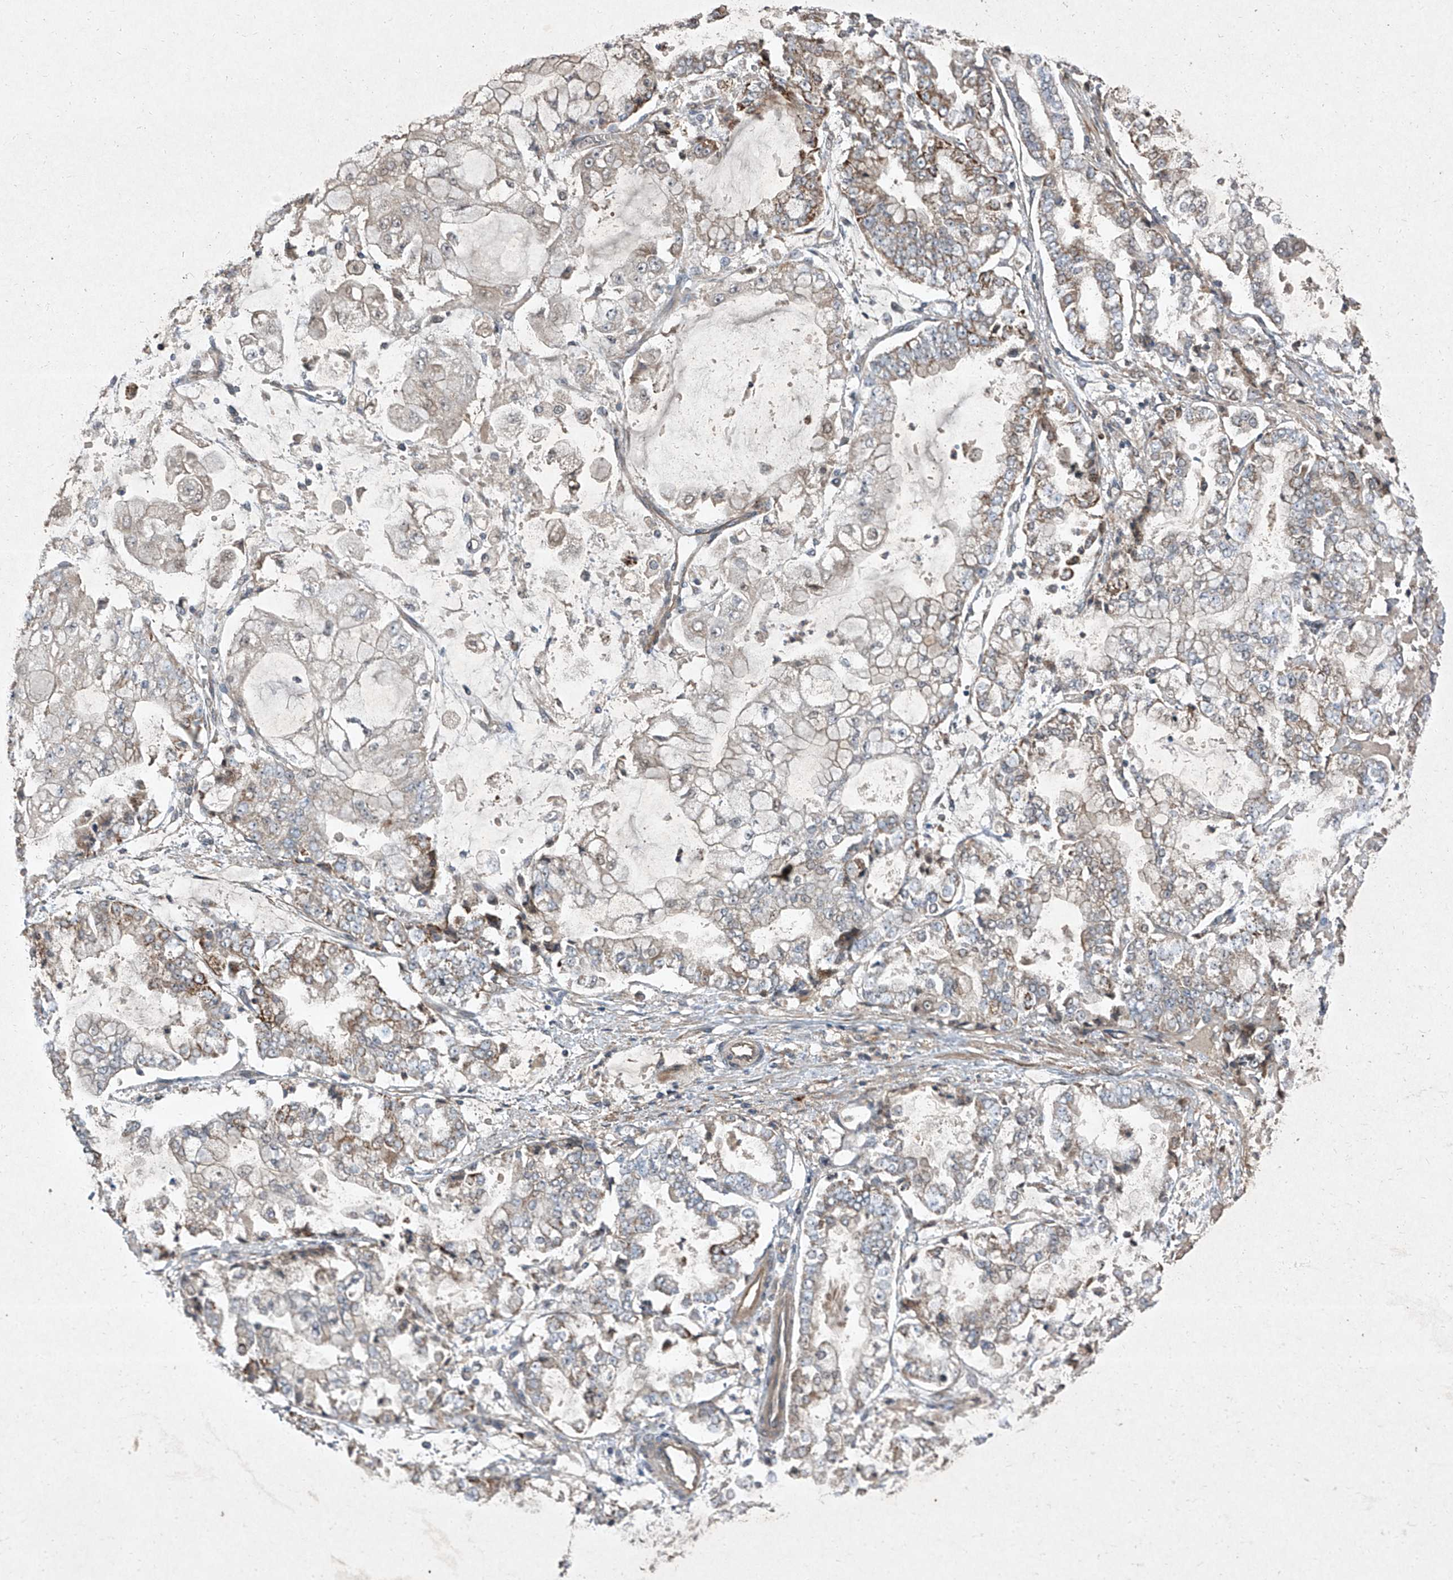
{"staining": {"intensity": "weak", "quantity": "25%-75%", "location": "cytoplasmic/membranous"}, "tissue": "stomach cancer", "cell_type": "Tumor cells", "image_type": "cancer", "snomed": [{"axis": "morphology", "description": "Adenocarcinoma, NOS"}, {"axis": "topography", "description": "Stomach"}], "caption": "Stomach adenocarcinoma stained with a brown dye reveals weak cytoplasmic/membranous positive staining in about 25%-75% of tumor cells.", "gene": "CCN1", "patient": {"sex": "male", "age": 76}}